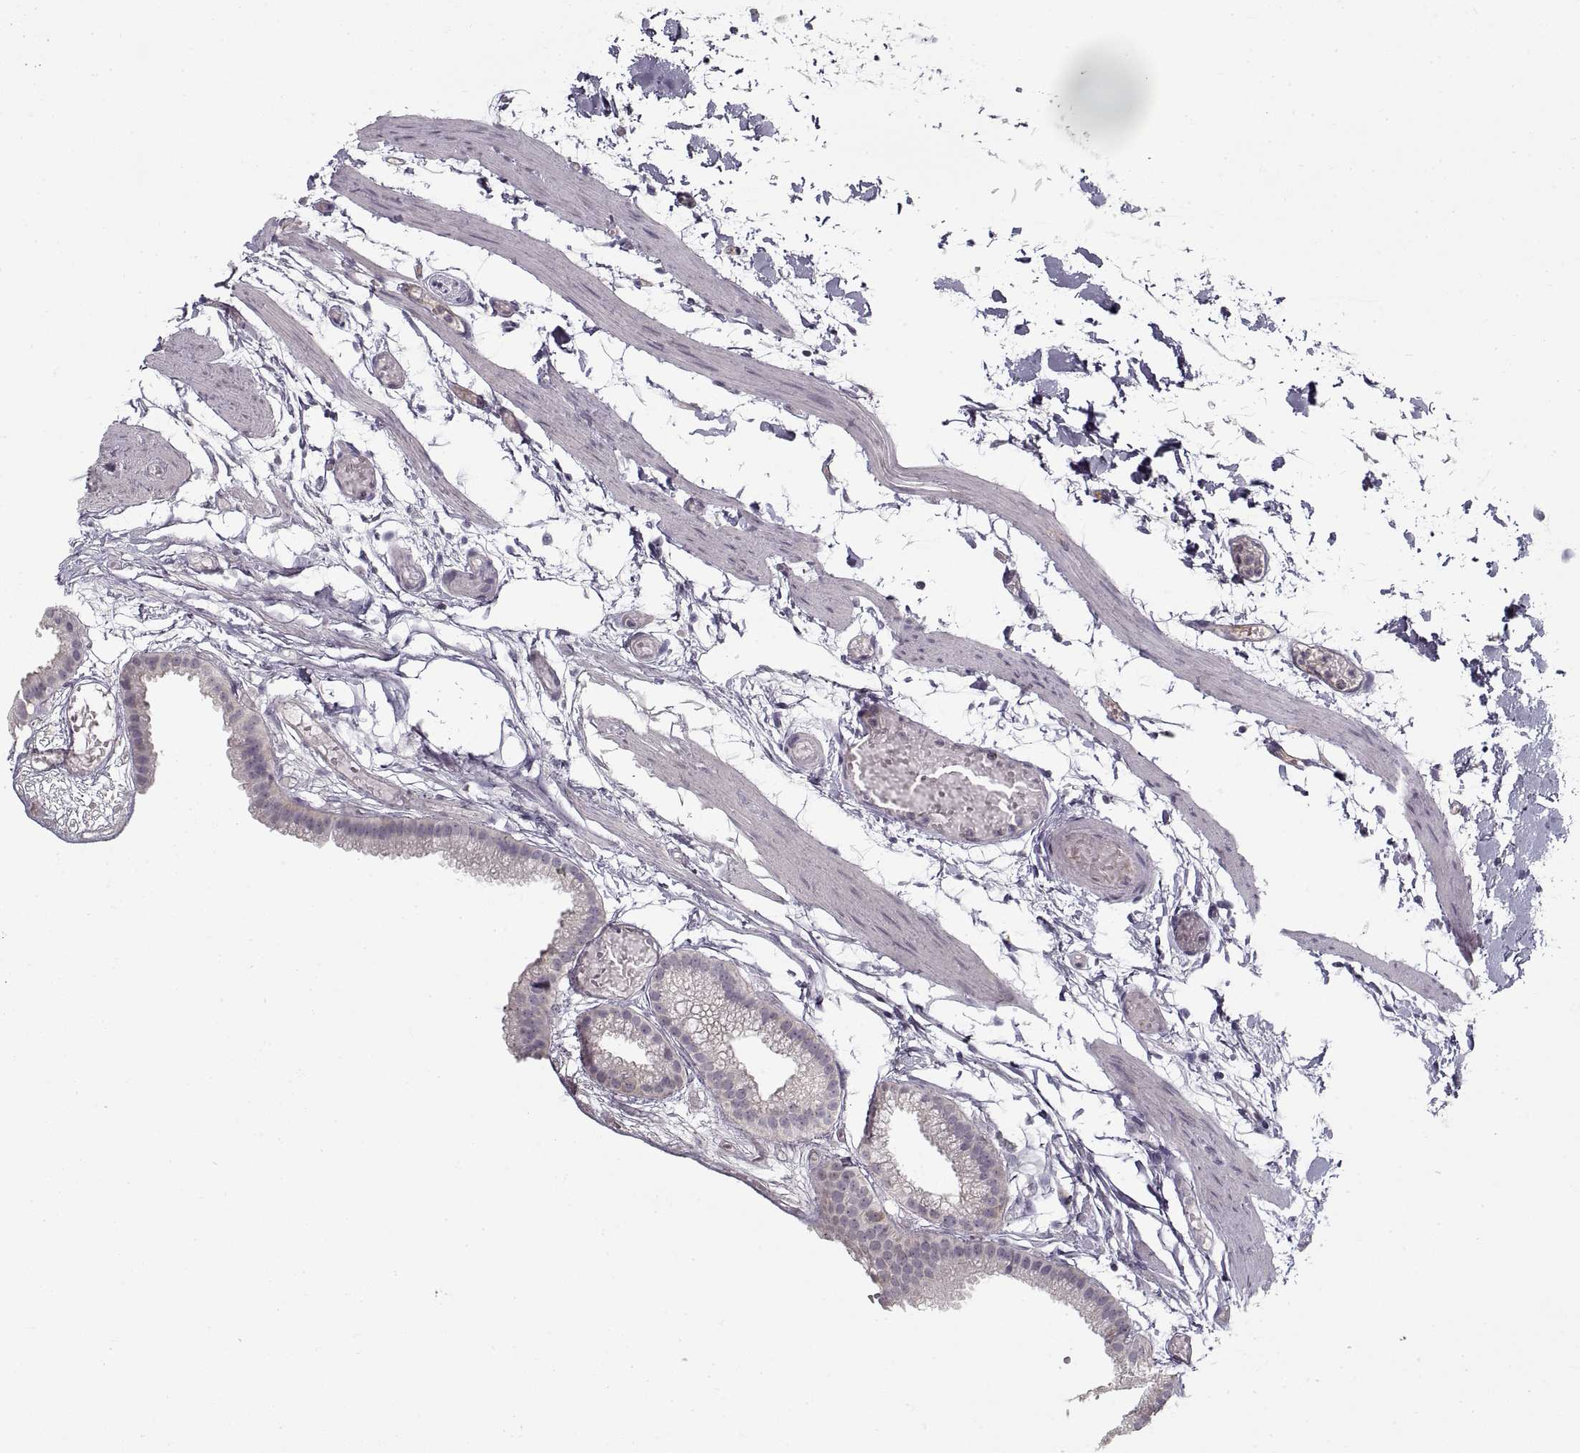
{"staining": {"intensity": "negative", "quantity": "none", "location": "none"}, "tissue": "gallbladder", "cell_type": "Glandular cells", "image_type": "normal", "snomed": [{"axis": "morphology", "description": "Normal tissue, NOS"}, {"axis": "topography", "description": "Gallbladder"}], "caption": "The micrograph reveals no significant staining in glandular cells of gallbladder.", "gene": "GAD2", "patient": {"sex": "female", "age": 45}}